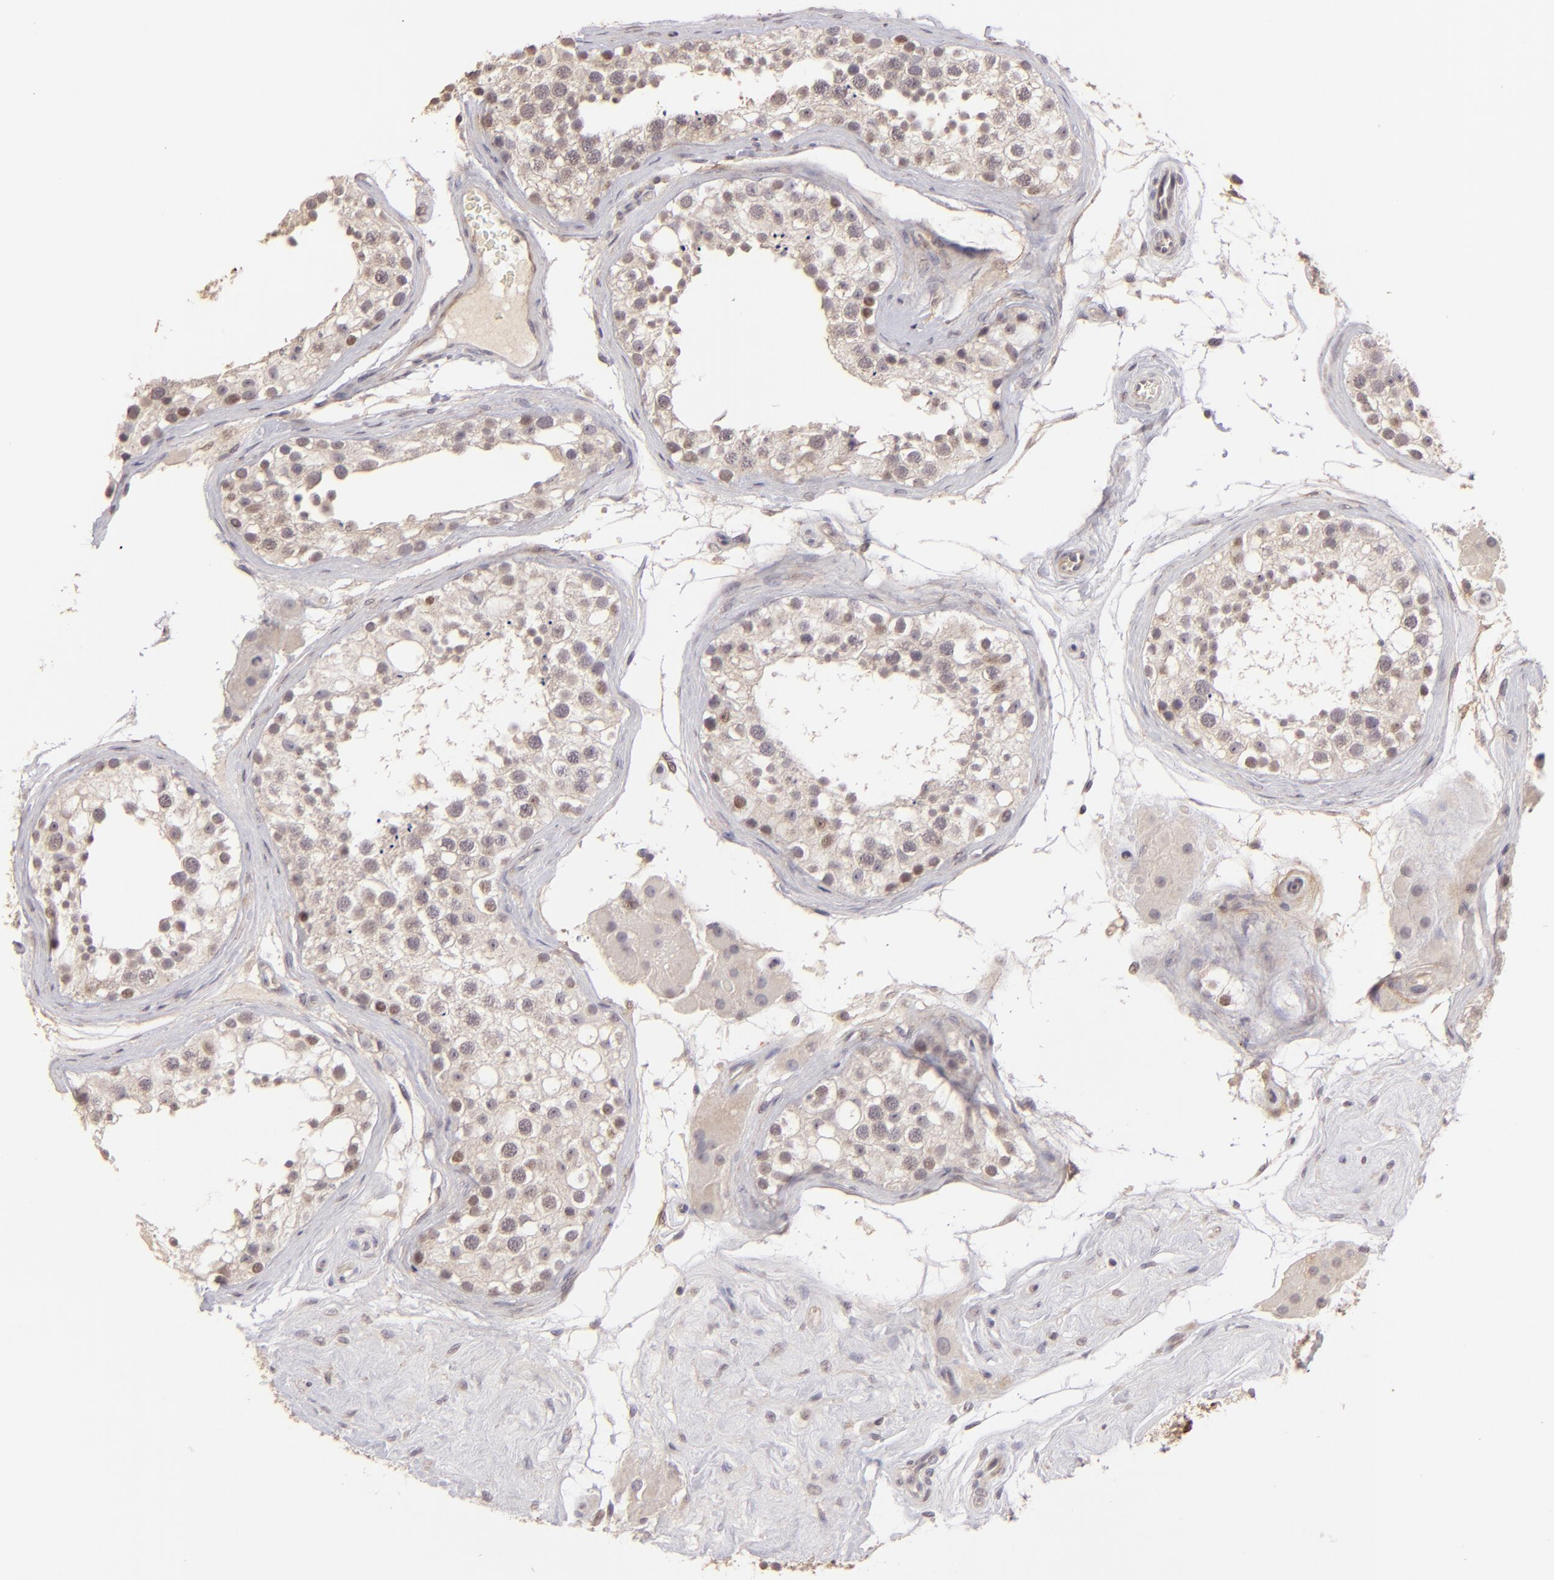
{"staining": {"intensity": "weak", "quantity": ">75%", "location": "cytoplasmic/membranous"}, "tissue": "testis", "cell_type": "Cells in seminiferous ducts", "image_type": "normal", "snomed": [{"axis": "morphology", "description": "Normal tissue, NOS"}, {"axis": "topography", "description": "Testis"}], "caption": "Protein expression analysis of unremarkable testis shows weak cytoplasmic/membranous expression in approximately >75% of cells in seminiferous ducts. (Stains: DAB (3,3'-diaminobenzidine) in brown, nuclei in blue, Microscopy: brightfield microscopy at high magnification).", "gene": "CLDN1", "patient": {"sex": "male", "age": 68}}